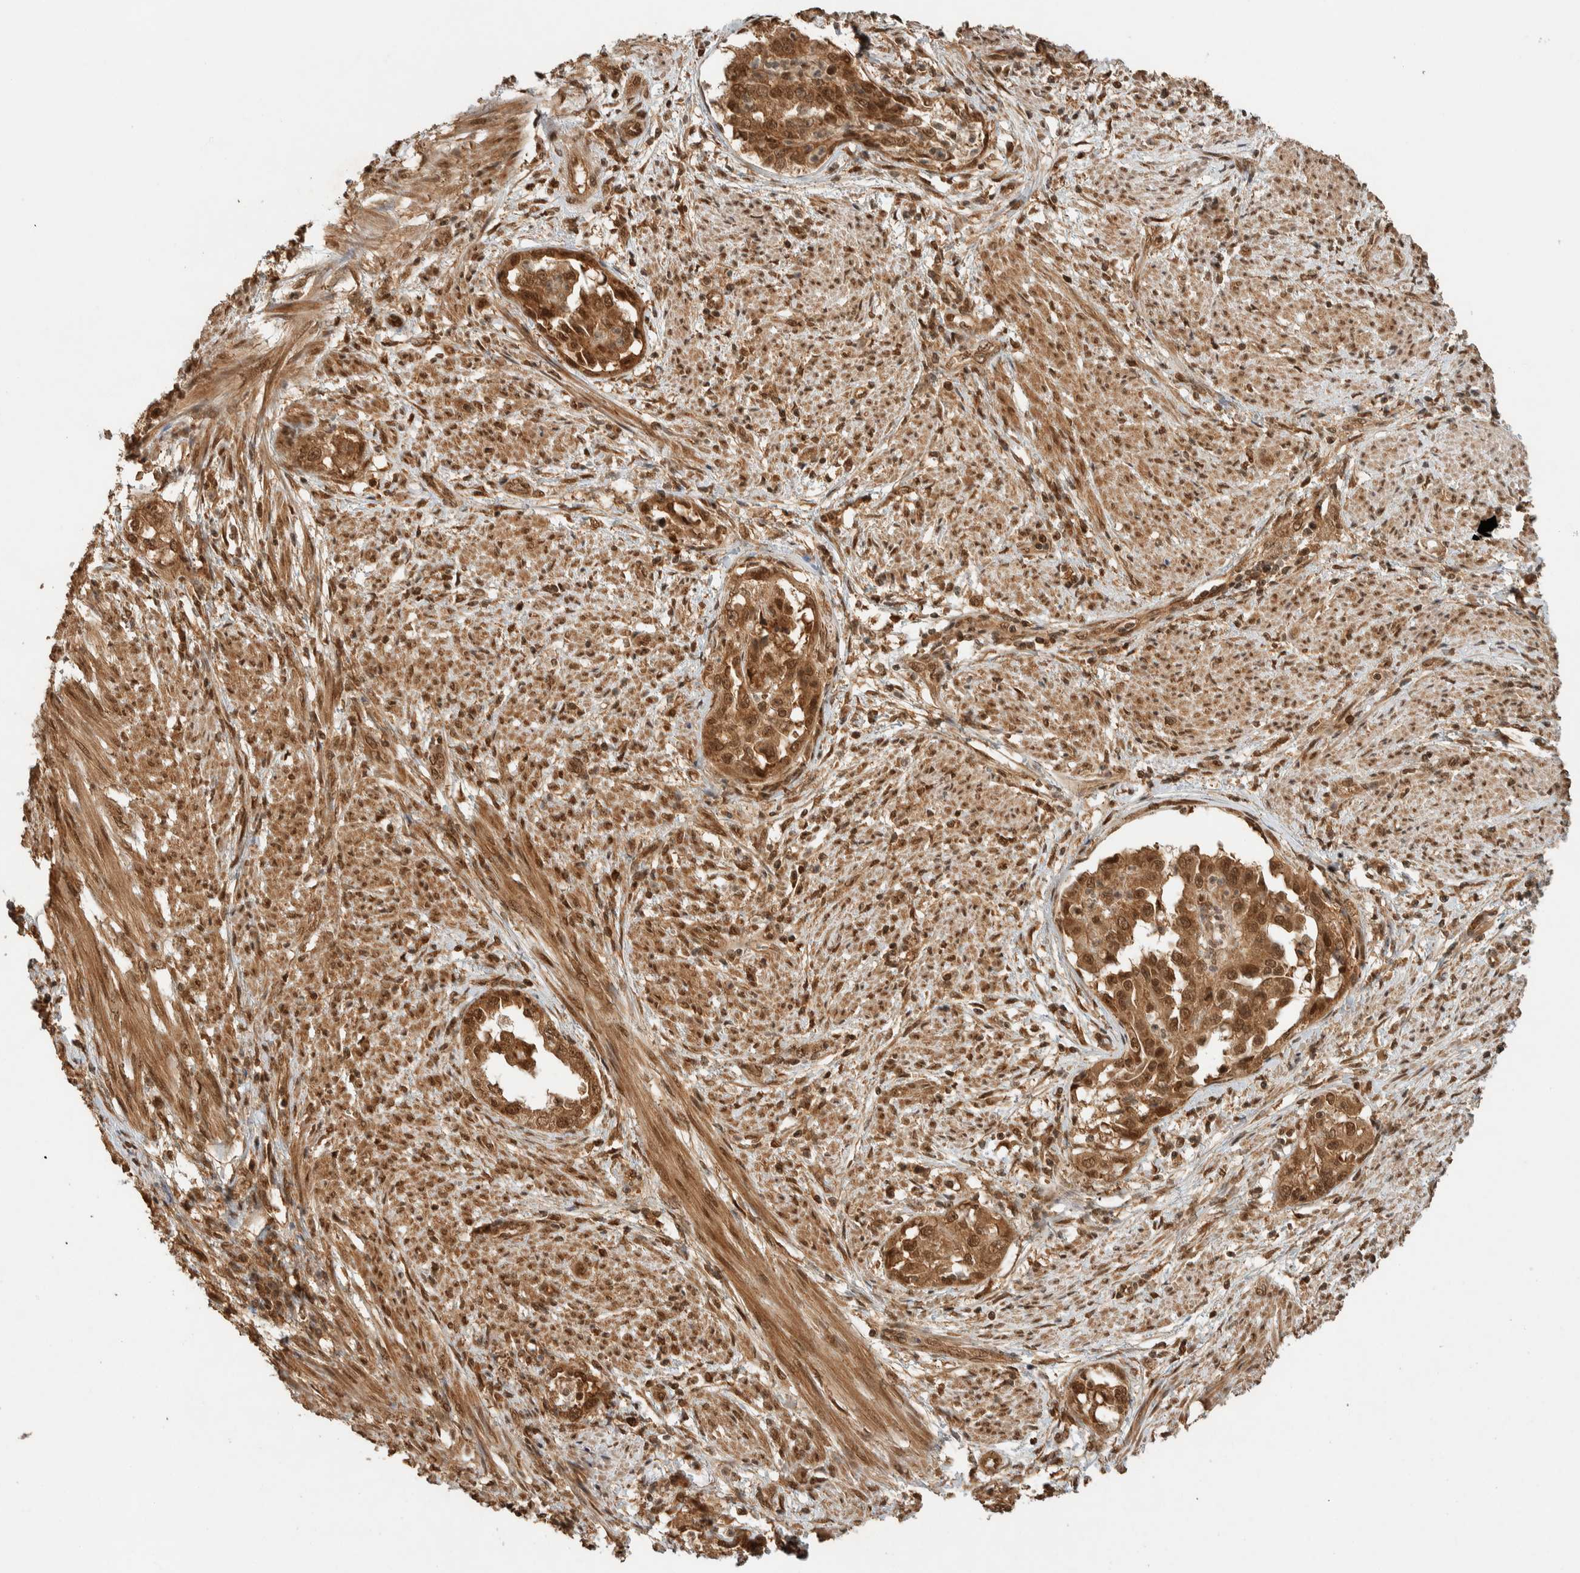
{"staining": {"intensity": "strong", "quantity": ">75%", "location": "cytoplasmic/membranous,nuclear"}, "tissue": "endometrial cancer", "cell_type": "Tumor cells", "image_type": "cancer", "snomed": [{"axis": "morphology", "description": "Adenocarcinoma, NOS"}, {"axis": "topography", "description": "Endometrium"}], "caption": "An immunohistochemistry micrograph of neoplastic tissue is shown. Protein staining in brown highlights strong cytoplasmic/membranous and nuclear positivity in adenocarcinoma (endometrial) within tumor cells.", "gene": "ZBTB2", "patient": {"sex": "female", "age": 85}}